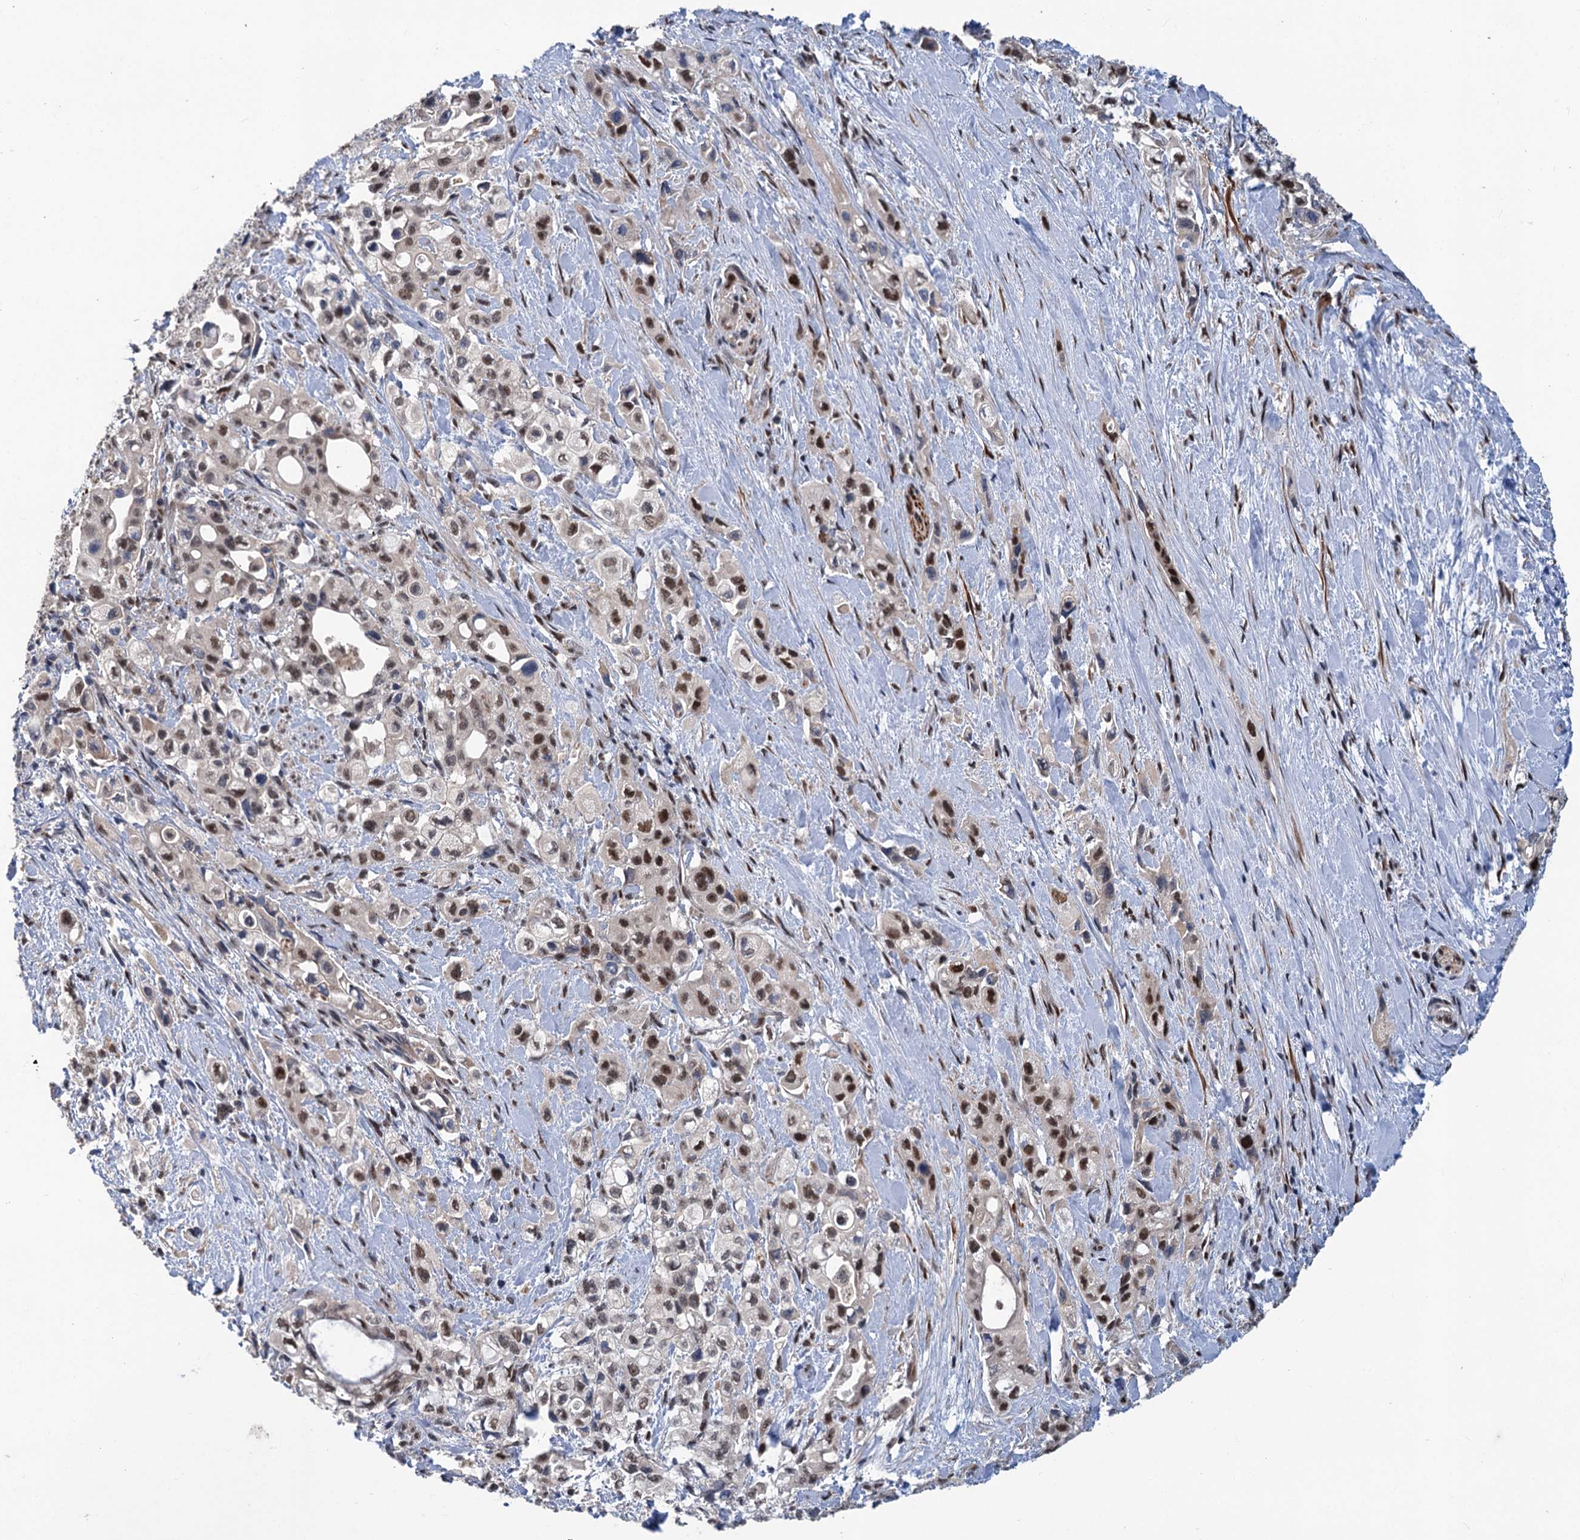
{"staining": {"intensity": "weak", "quantity": "25%-75%", "location": "nuclear"}, "tissue": "pancreatic cancer", "cell_type": "Tumor cells", "image_type": "cancer", "snomed": [{"axis": "morphology", "description": "Adenocarcinoma, NOS"}, {"axis": "topography", "description": "Pancreas"}], "caption": "Pancreatic cancer (adenocarcinoma) stained with a brown dye shows weak nuclear positive positivity in about 25%-75% of tumor cells.", "gene": "PHF8", "patient": {"sex": "female", "age": 66}}